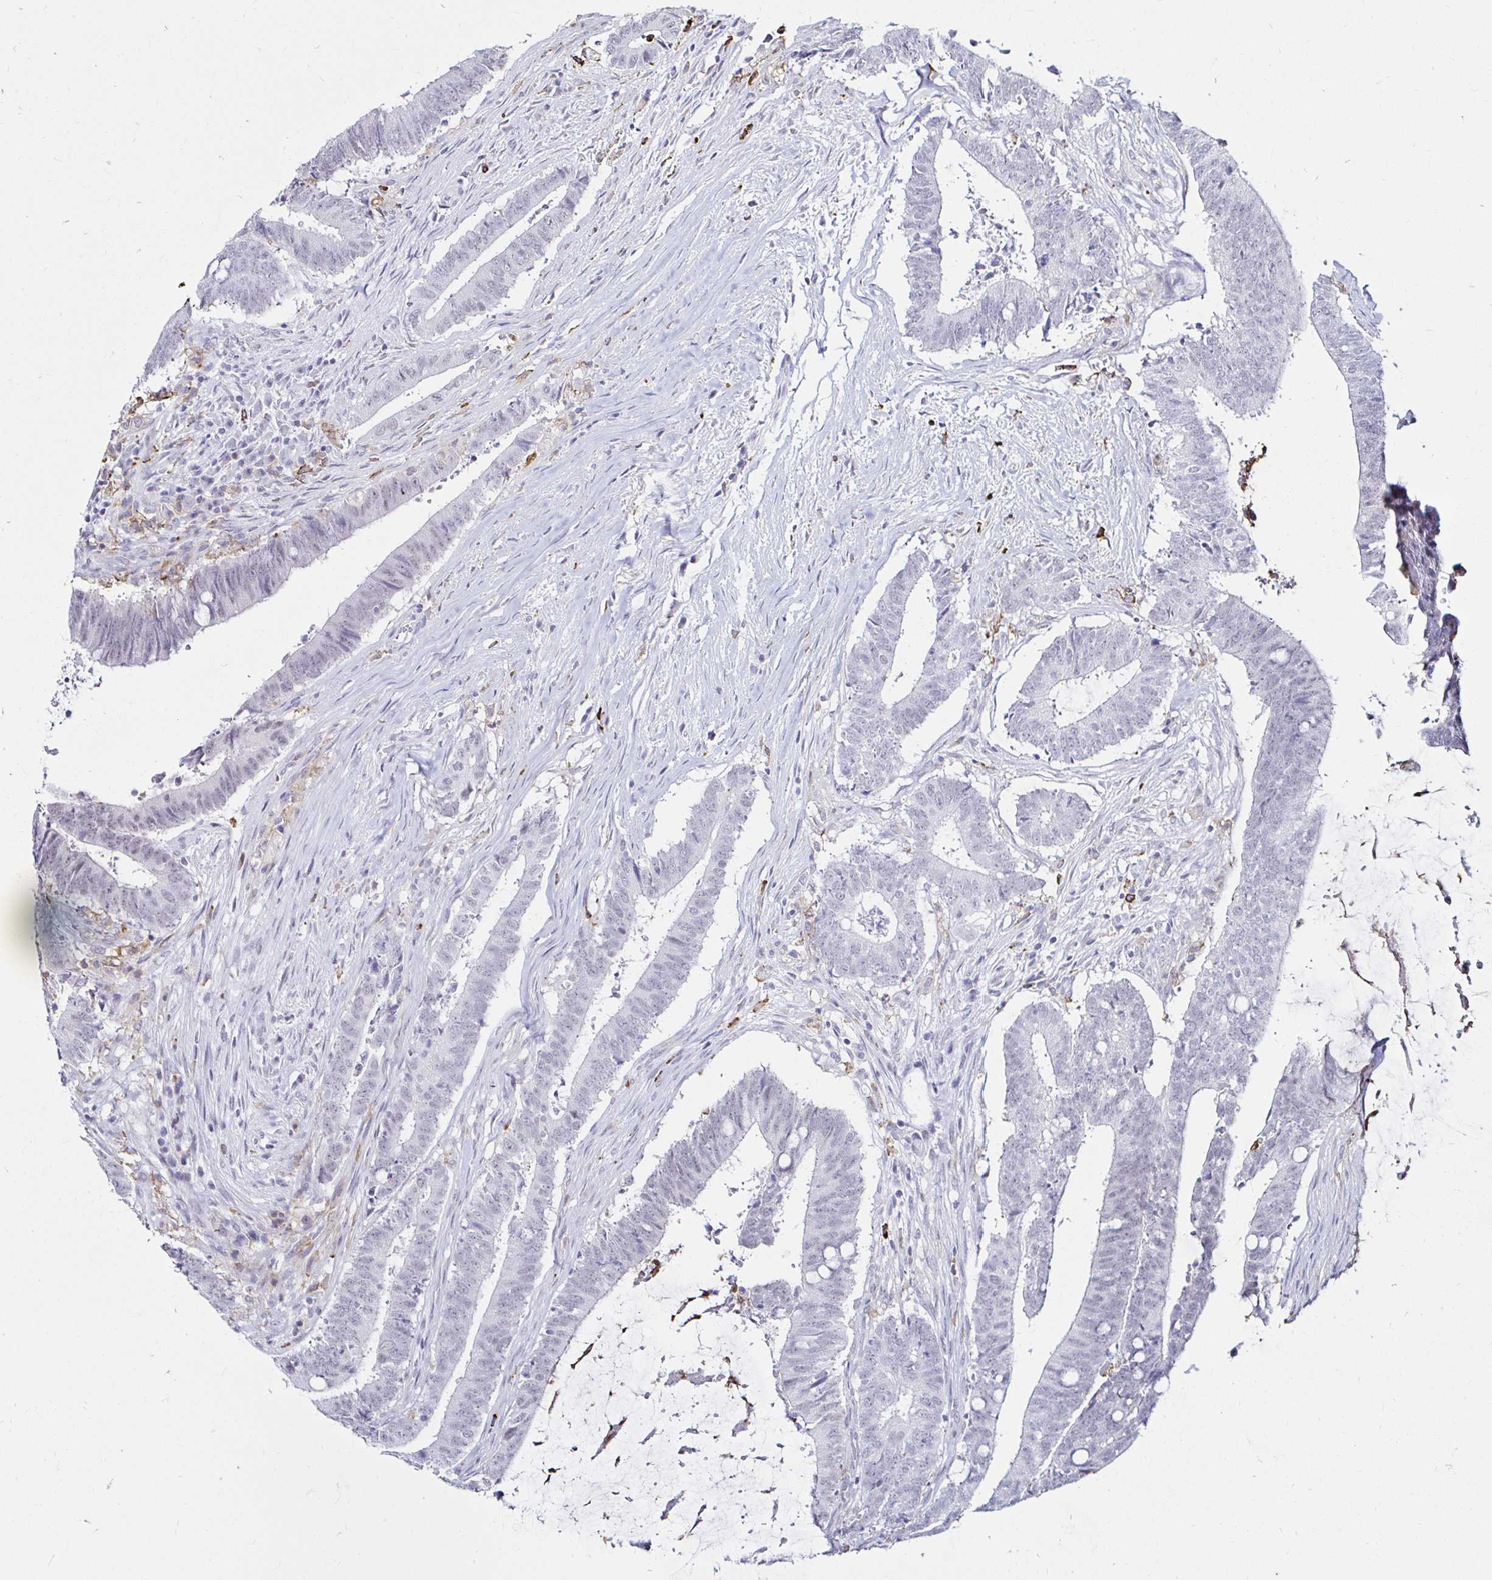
{"staining": {"intensity": "negative", "quantity": "none", "location": "none"}, "tissue": "colorectal cancer", "cell_type": "Tumor cells", "image_type": "cancer", "snomed": [{"axis": "morphology", "description": "Adenocarcinoma, NOS"}, {"axis": "topography", "description": "Colon"}], "caption": "Immunohistochemical staining of adenocarcinoma (colorectal) displays no significant expression in tumor cells.", "gene": "CYBB", "patient": {"sex": "female", "age": 43}}